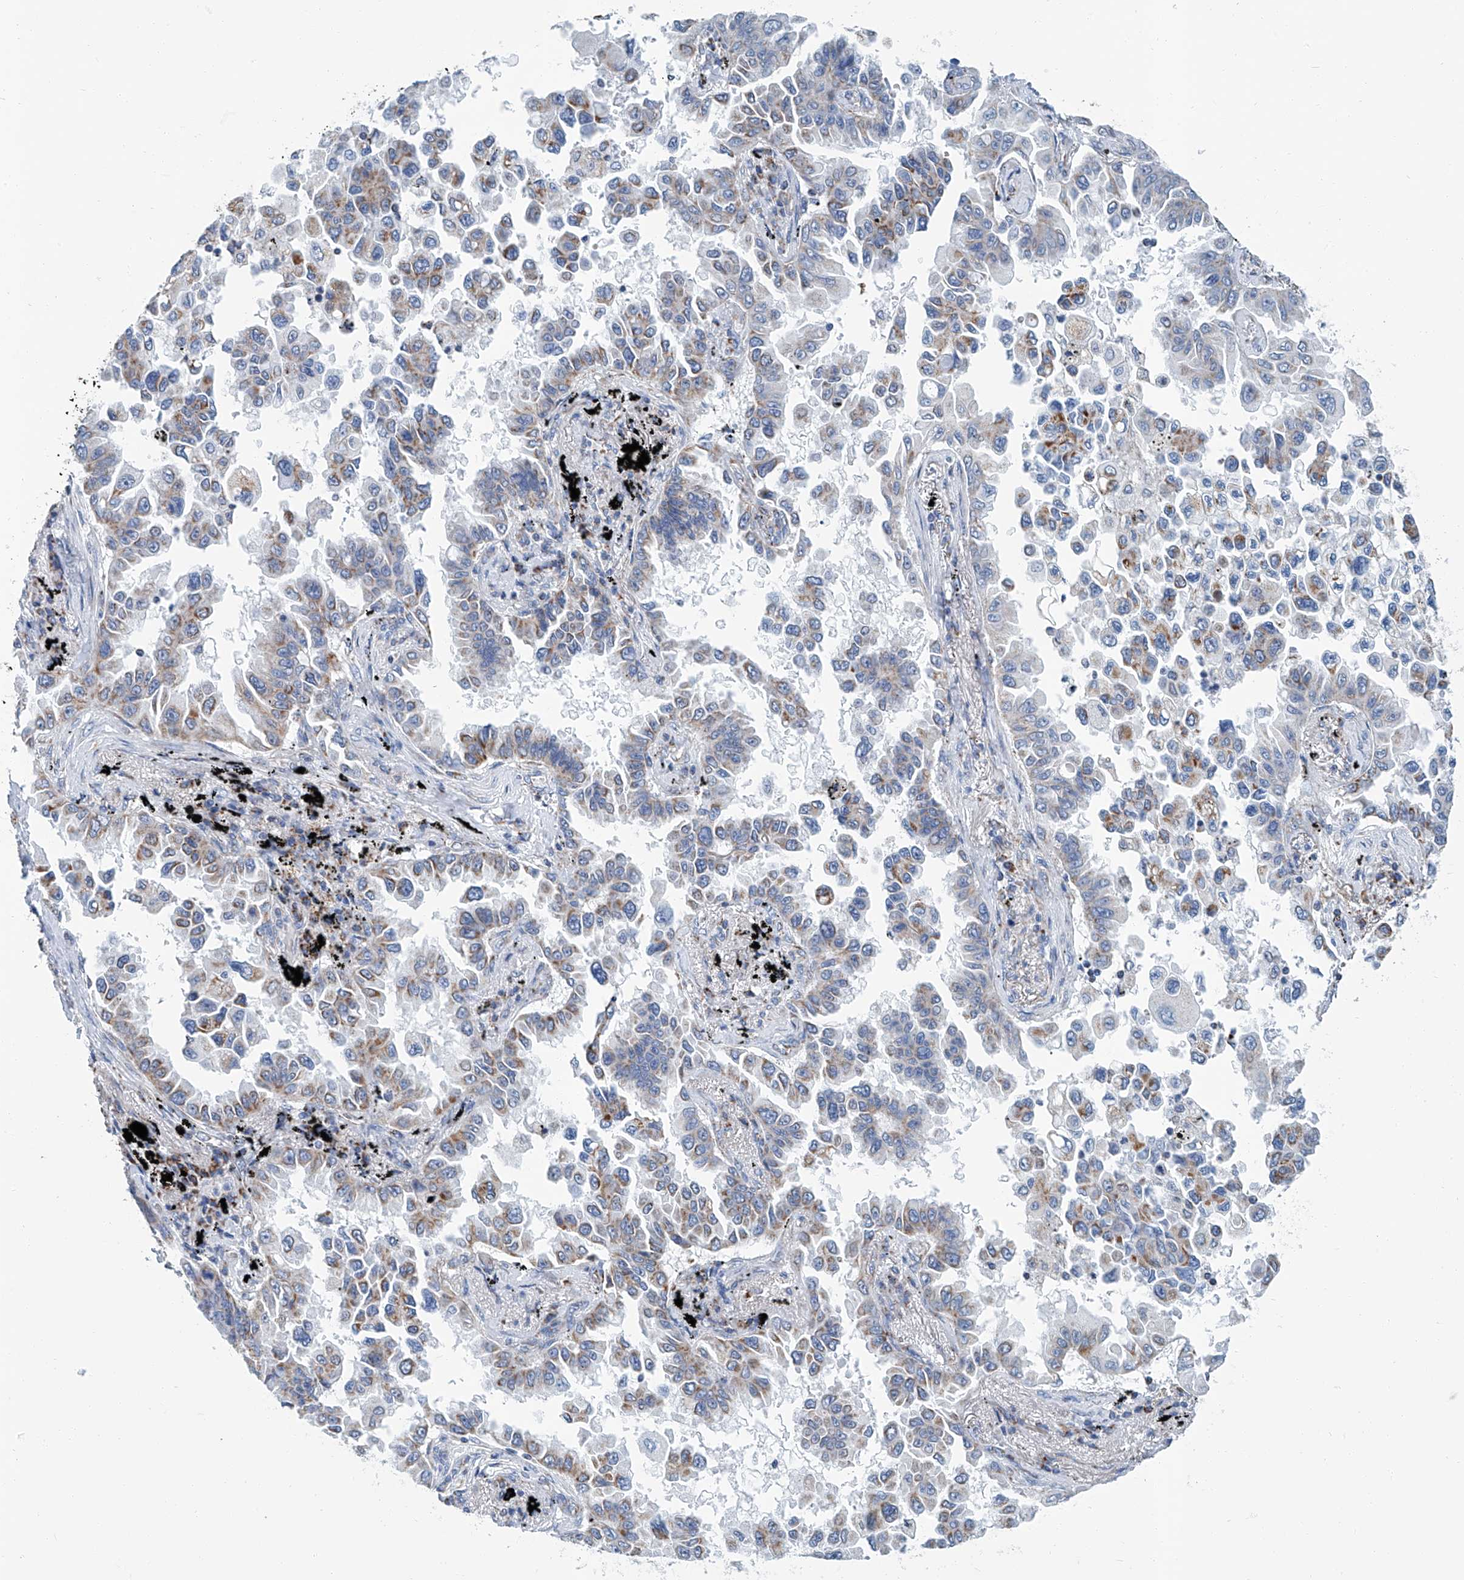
{"staining": {"intensity": "moderate", "quantity": "<25%", "location": "cytoplasmic/membranous"}, "tissue": "lung cancer", "cell_type": "Tumor cells", "image_type": "cancer", "snomed": [{"axis": "morphology", "description": "Adenocarcinoma, NOS"}, {"axis": "topography", "description": "Lung"}], "caption": "High-power microscopy captured an immunohistochemistry photomicrograph of lung adenocarcinoma, revealing moderate cytoplasmic/membranous expression in approximately <25% of tumor cells.", "gene": "MT-ND1", "patient": {"sex": "female", "age": 67}}